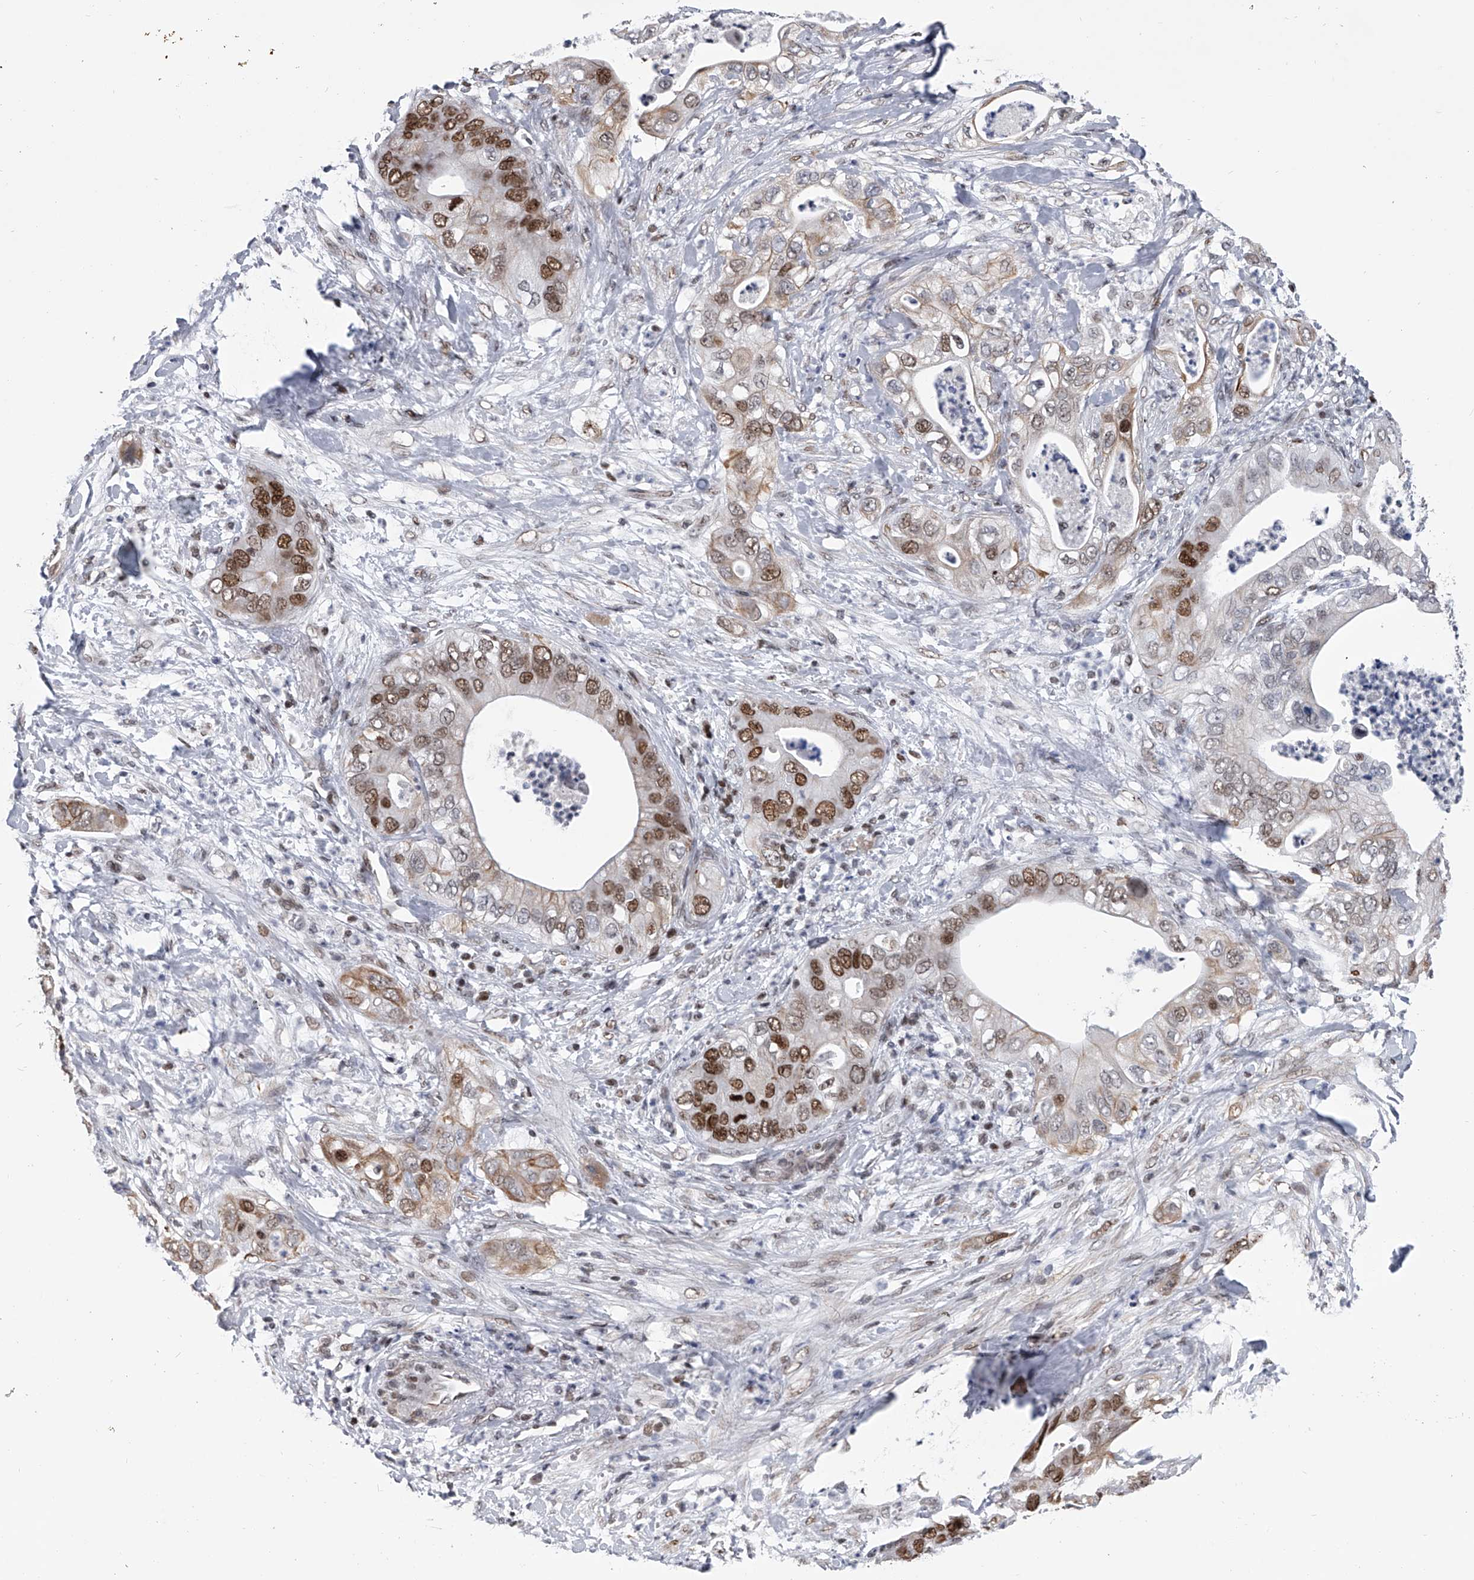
{"staining": {"intensity": "moderate", "quantity": ">75%", "location": "nuclear"}, "tissue": "pancreatic cancer", "cell_type": "Tumor cells", "image_type": "cancer", "snomed": [{"axis": "morphology", "description": "Adenocarcinoma, NOS"}, {"axis": "topography", "description": "Pancreas"}], "caption": "Tumor cells demonstrate medium levels of moderate nuclear positivity in about >75% of cells in human pancreatic cancer. The staining was performed using DAB (3,3'-diaminobenzidine), with brown indicating positive protein expression. Nuclei are stained blue with hematoxylin.", "gene": "SIM2", "patient": {"sex": "female", "age": 78}}